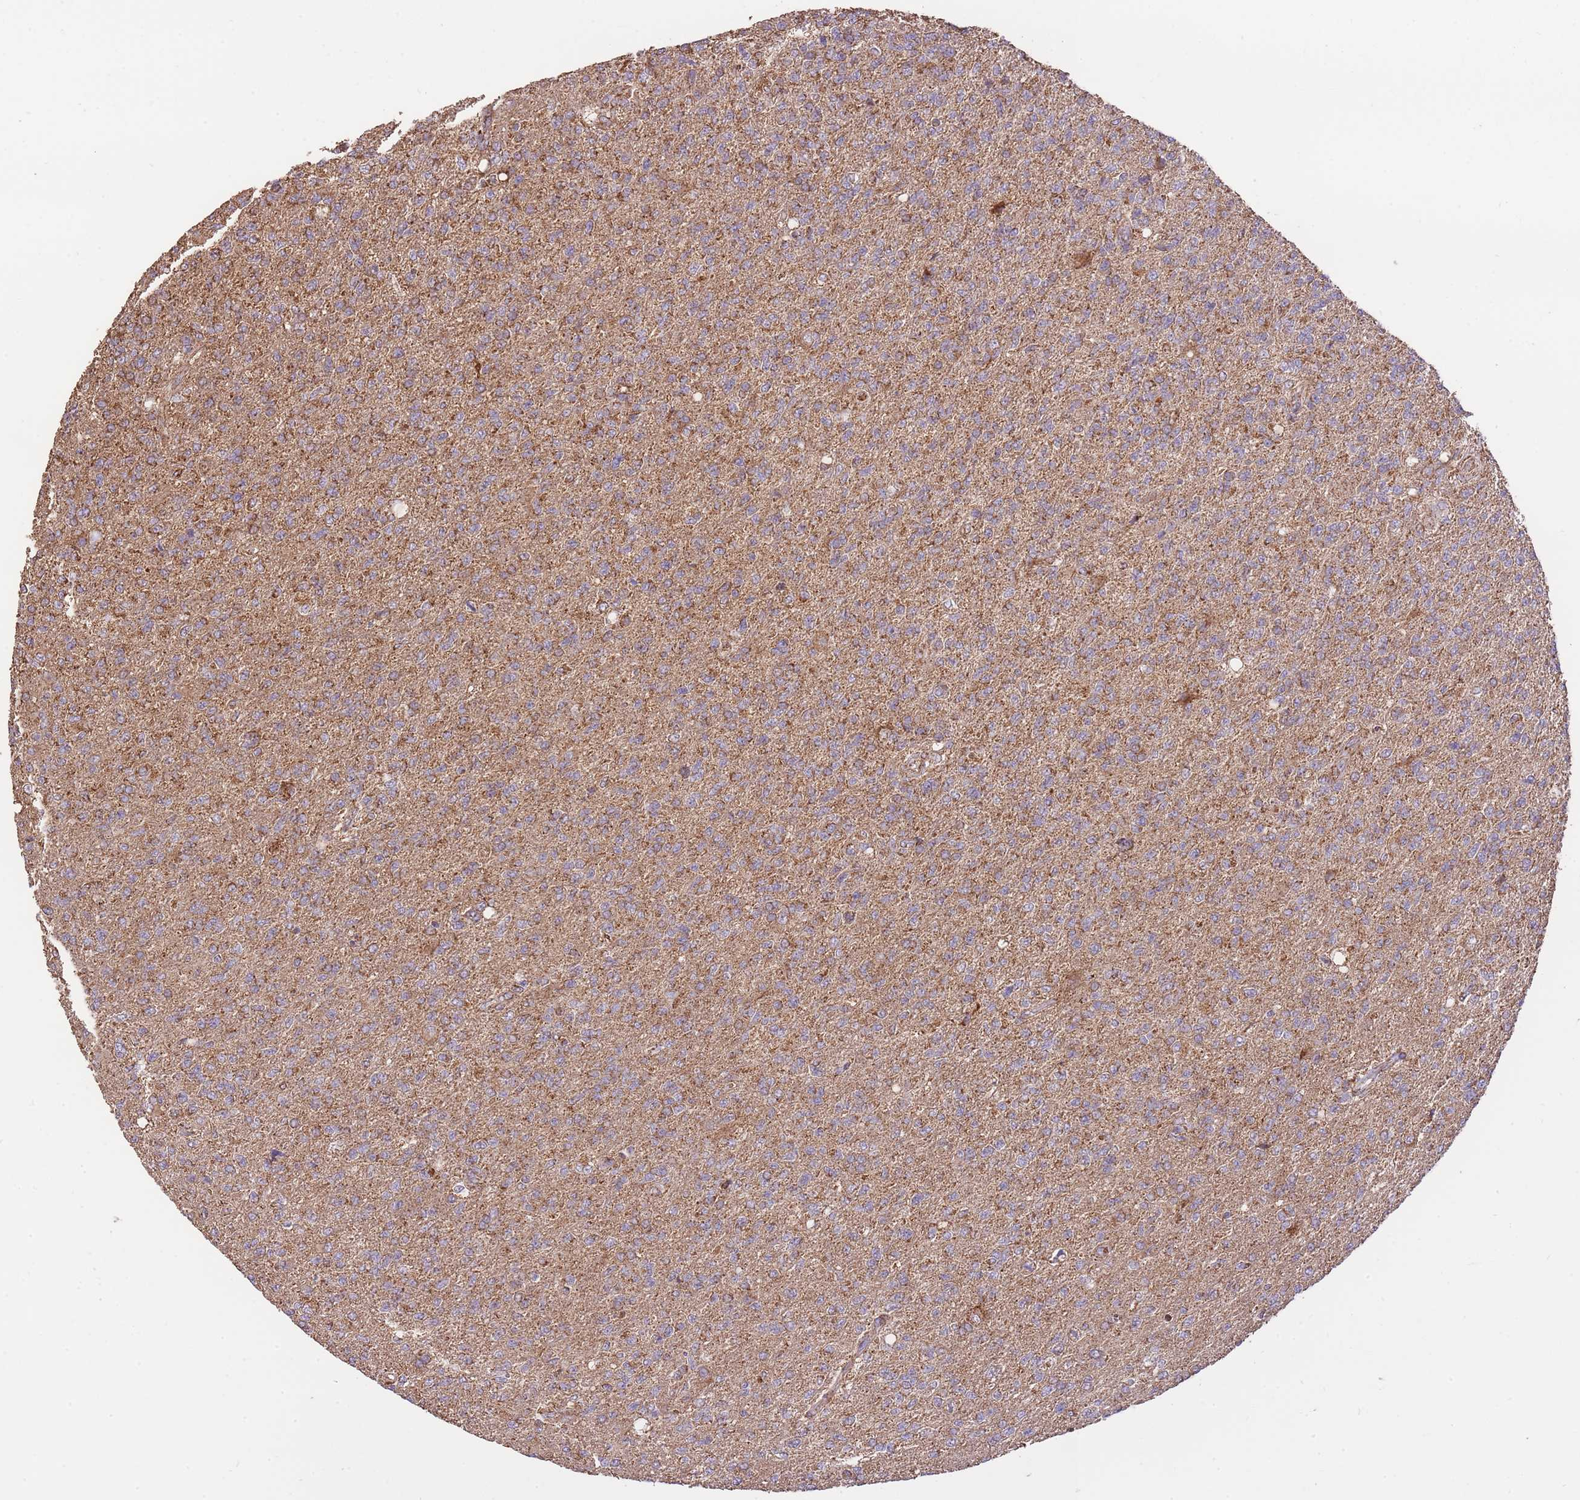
{"staining": {"intensity": "moderate", "quantity": "25%-75%", "location": "cytoplasmic/membranous"}, "tissue": "glioma", "cell_type": "Tumor cells", "image_type": "cancer", "snomed": [{"axis": "morphology", "description": "Glioma, malignant, High grade"}, {"axis": "topography", "description": "Brain"}], "caption": "Malignant high-grade glioma was stained to show a protein in brown. There is medium levels of moderate cytoplasmic/membranous positivity in about 25%-75% of tumor cells. (Brightfield microscopy of DAB IHC at high magnification).", "gene": "PREP", "patient": {"sex": "male", "age": 56}}